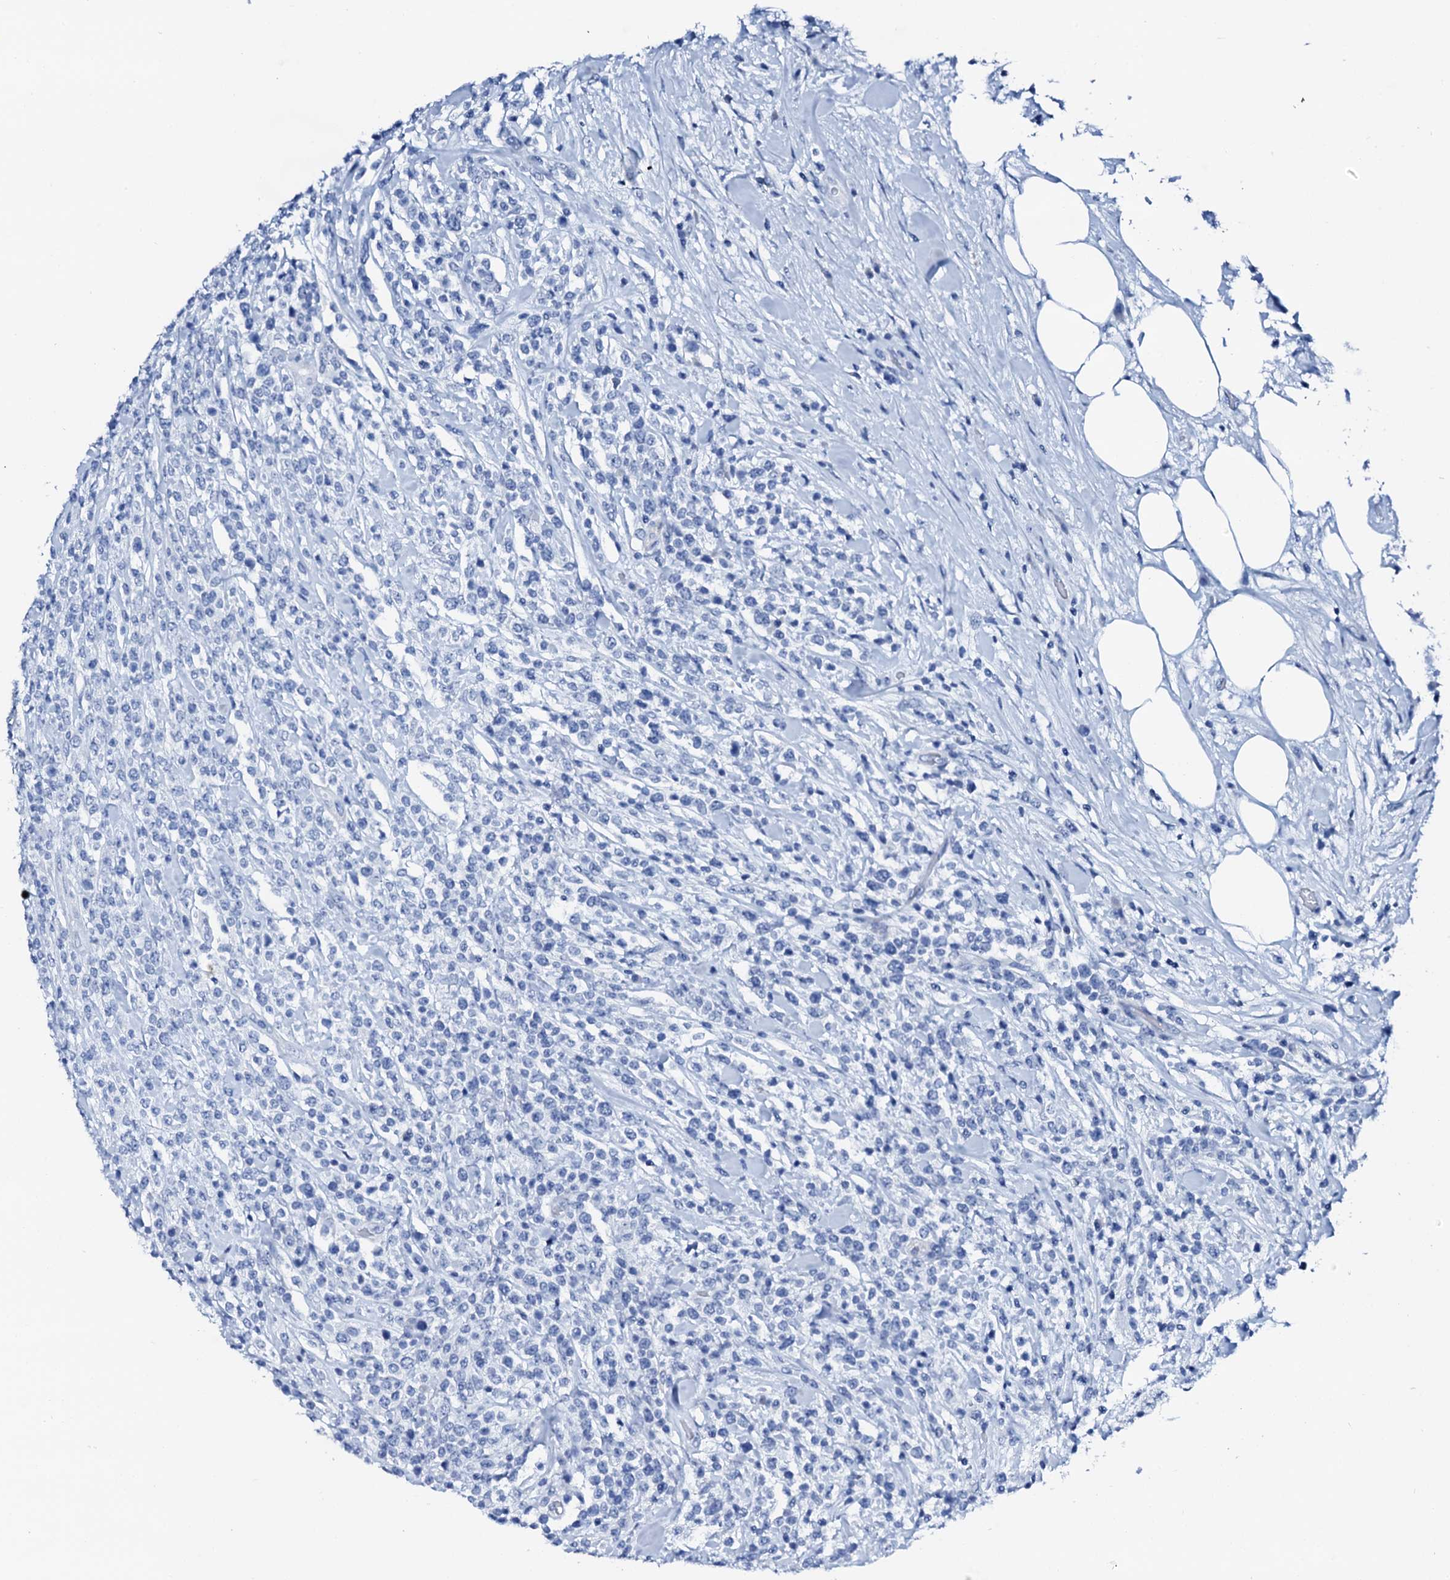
{"staining": {"intensity": "negative", "quantity": "none", "location": "none"}, "tissue": "lymphoma", "cell_type": "Tumor cells", "image_type": "cancer", "snomed": [{"axis": "morphology", "description": "Malignant lymphoma, non-Hodgkin's type, High grade"}, {"axis": "topography", "description": "Colon"}], "caption": "IHC of lymphoma shows no expression in tumor cells.", "gene": "PTH", "patient": {"sex": "female", "age": 53}}